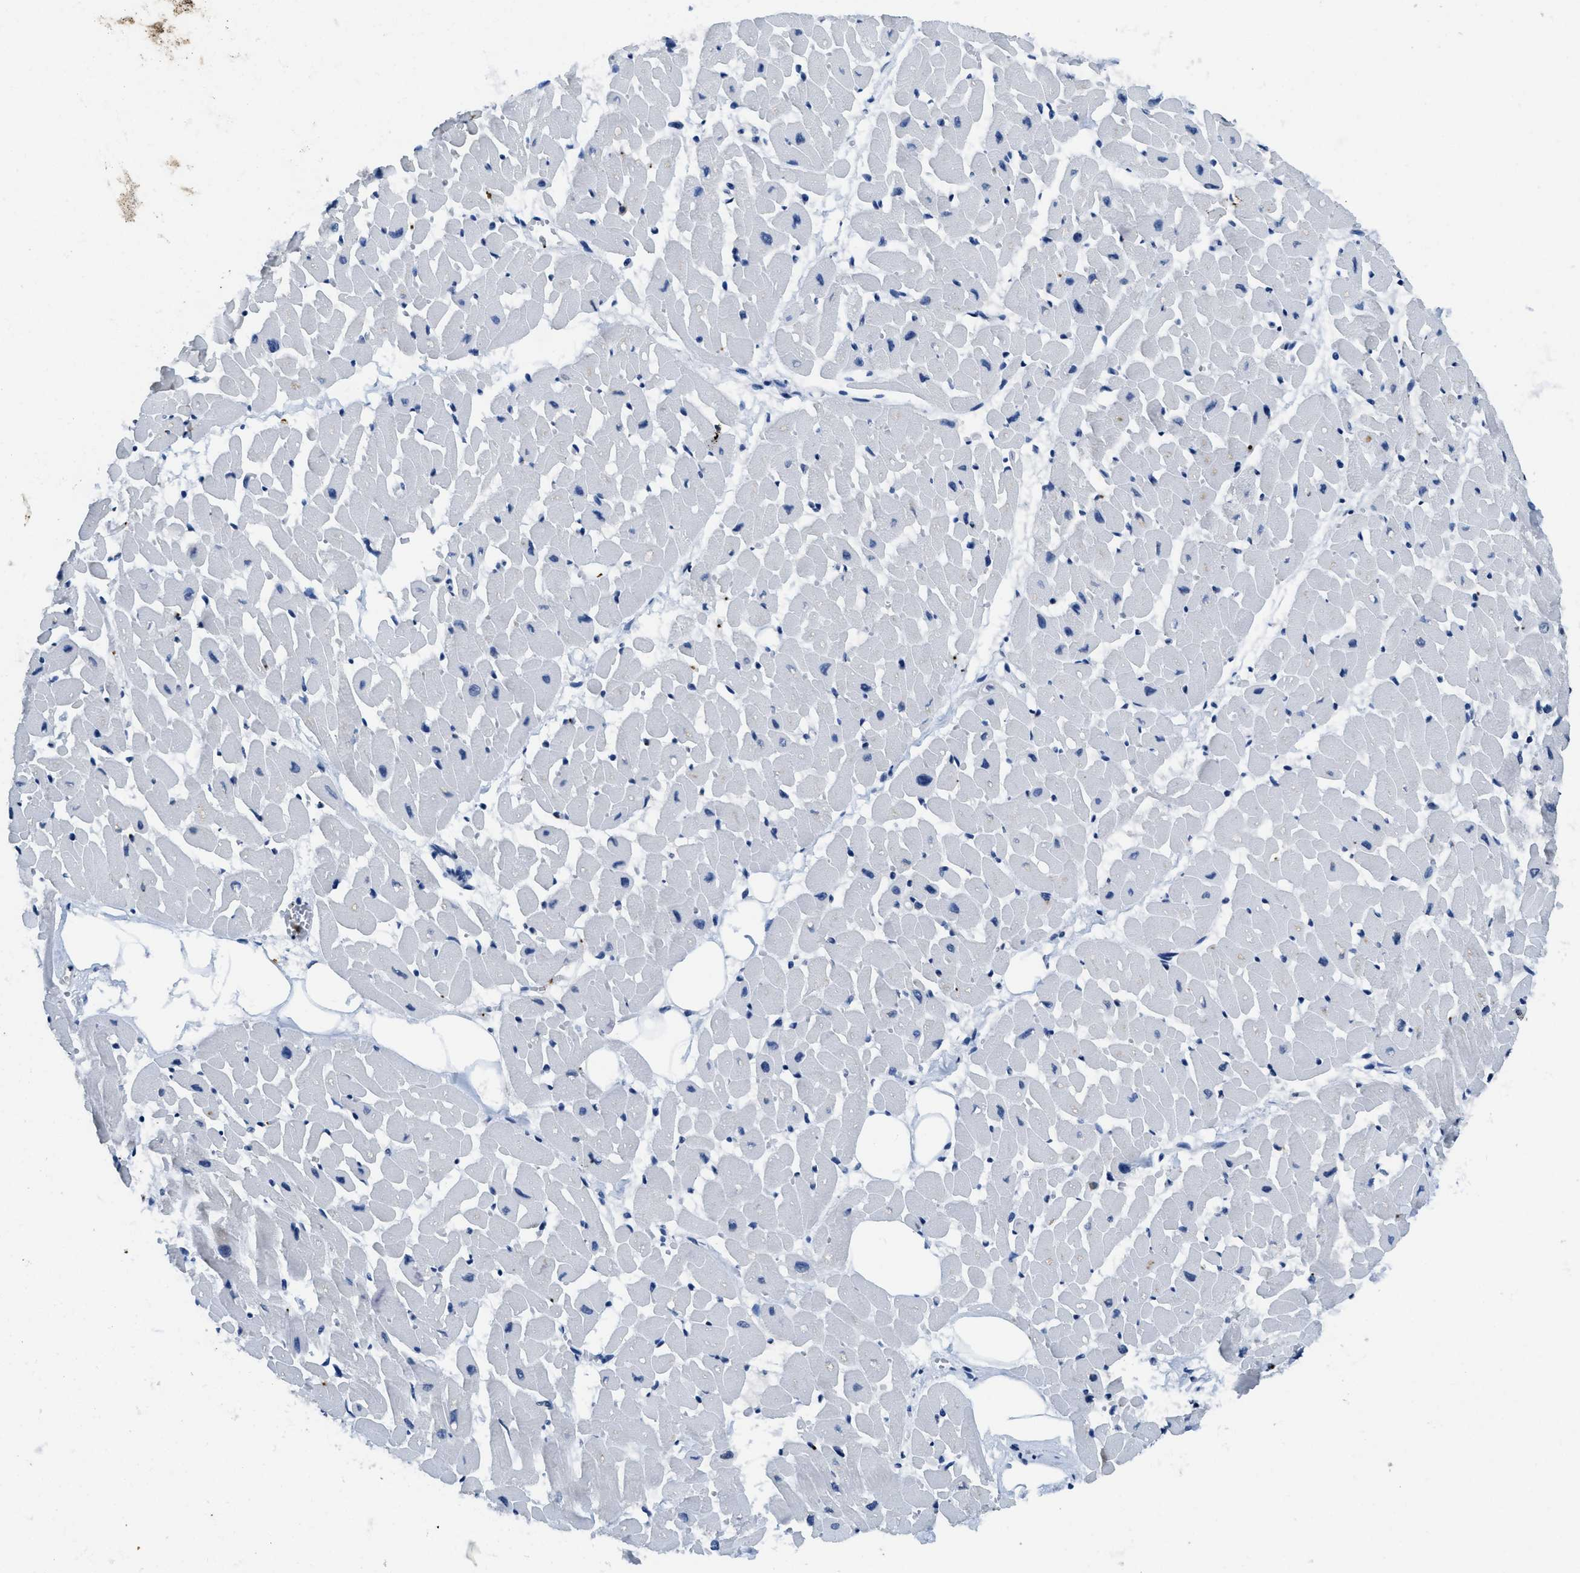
{"staining": {"intensity": "negative", "quantity": "none", "location": "none"}, "tissue": "heart muscle", "cell_type": "Cardiomyocytes", "image_type": "normal", "snomed": [{"axis": "morphology", "description": "Normal tissue, NOS"}, {"axis": "topography", "description": "Heart"}], "caption": "Heart muscle stained for a protein using immunohistochemistry (IHC) exhibits no positivity cardiomyocytes.", "gene": "ITGA2B", "patient": {"sex": "female", "age": 19}}